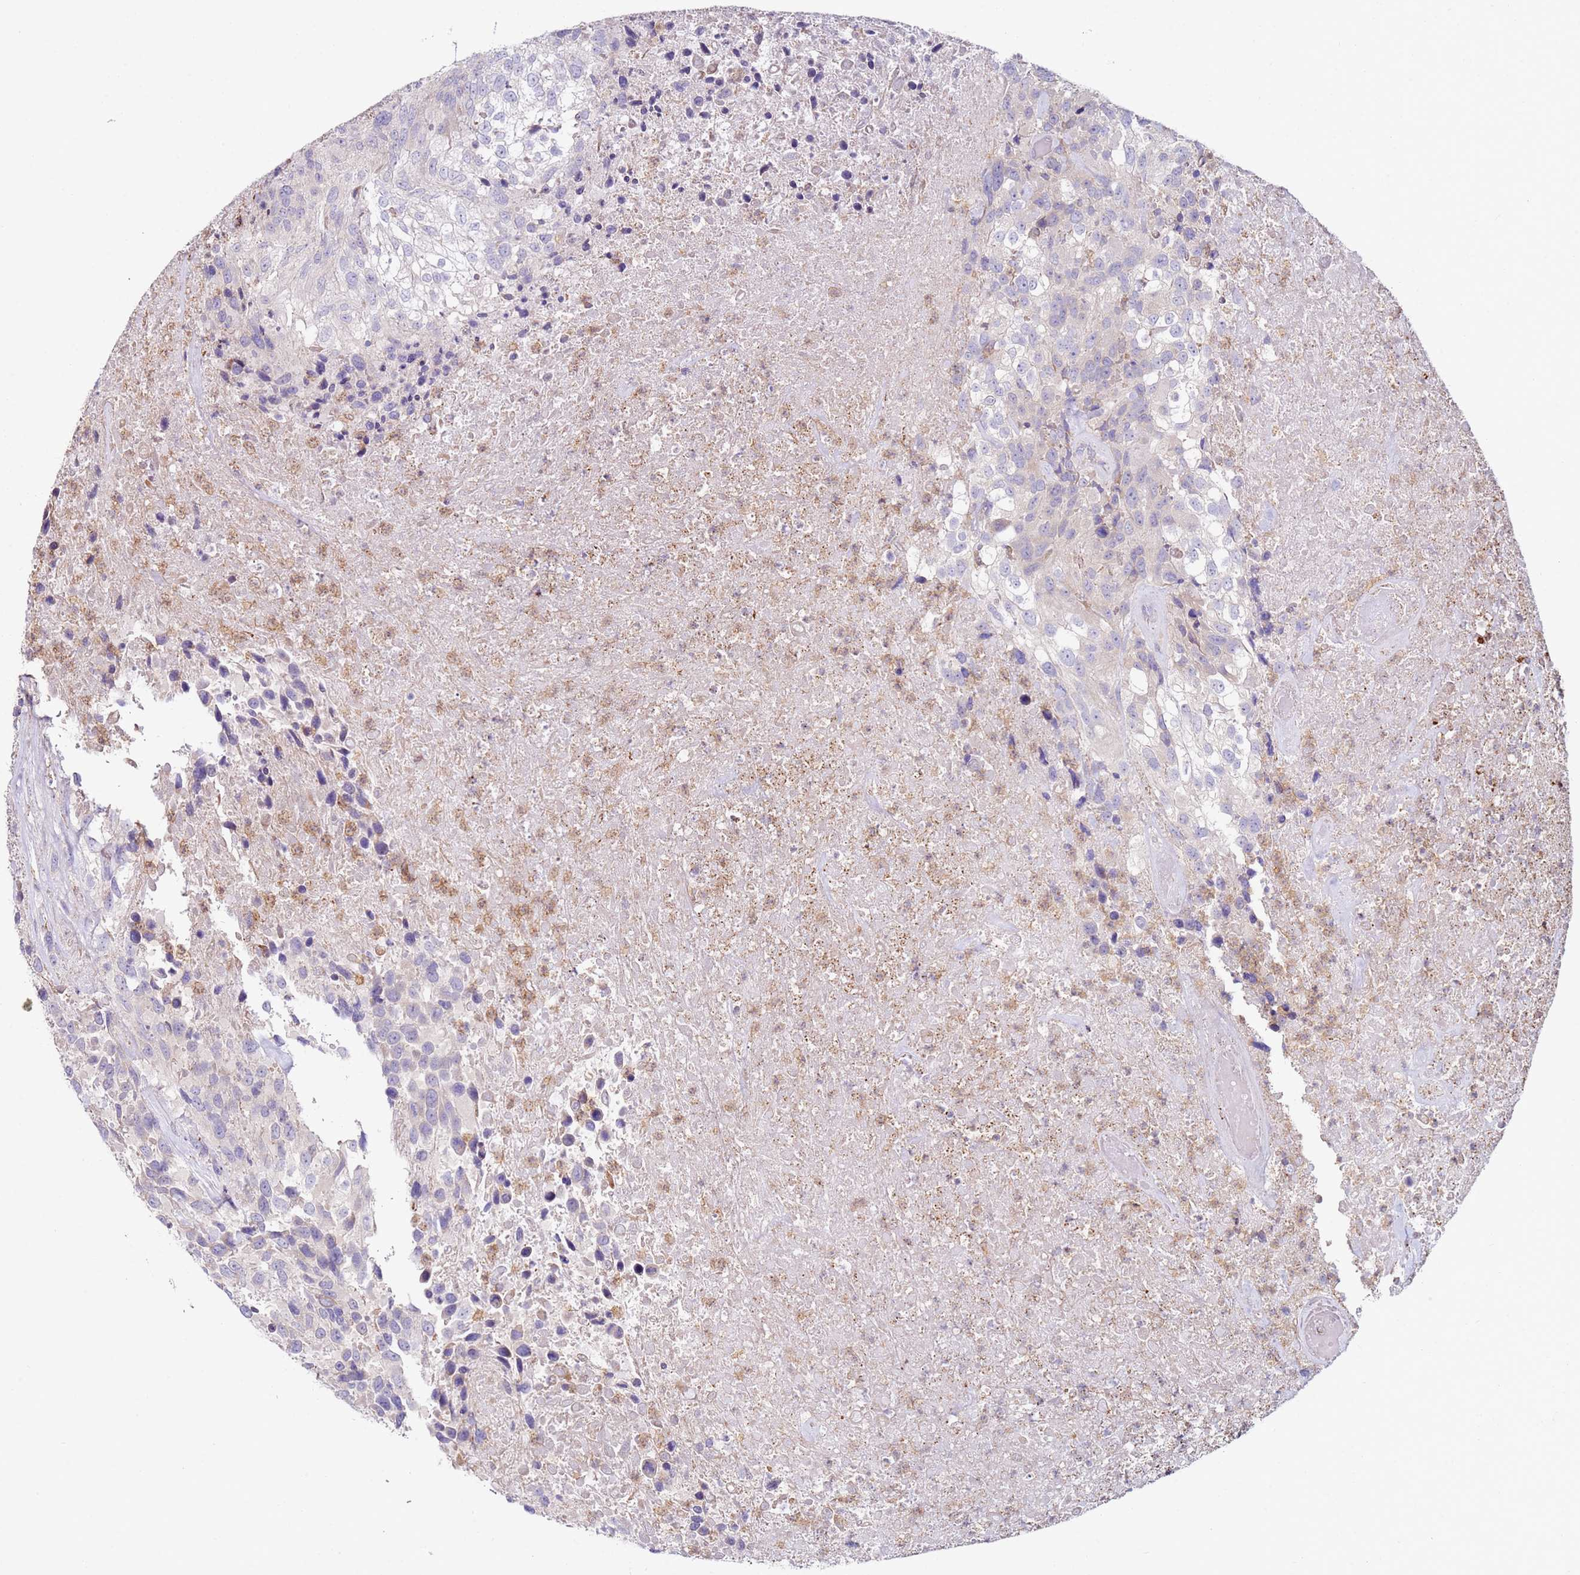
{"staining": {"intensity": "negative", "quantity": "none", "location": "none"}, "tissue": "urothelial cancer", "cell_type": "Tumor cells", "image_type": "cancer", "snomed": [{"axis": "morphology", "description": "Urothelial carcinoma, High grade"}, {"axis": "topography", "description": "Urinary bladder"}], "caption": "Immunohistochemical staining of high-grade urothelial carcinoma displays no significant staining in tumor cells. (Stains: DAB IHC with hematoxylin counter stain, Microscopy: brightfield microscopy at high magnification).", "gene": "CNOT9", "patient": {"sex": "female", "age": 70}}